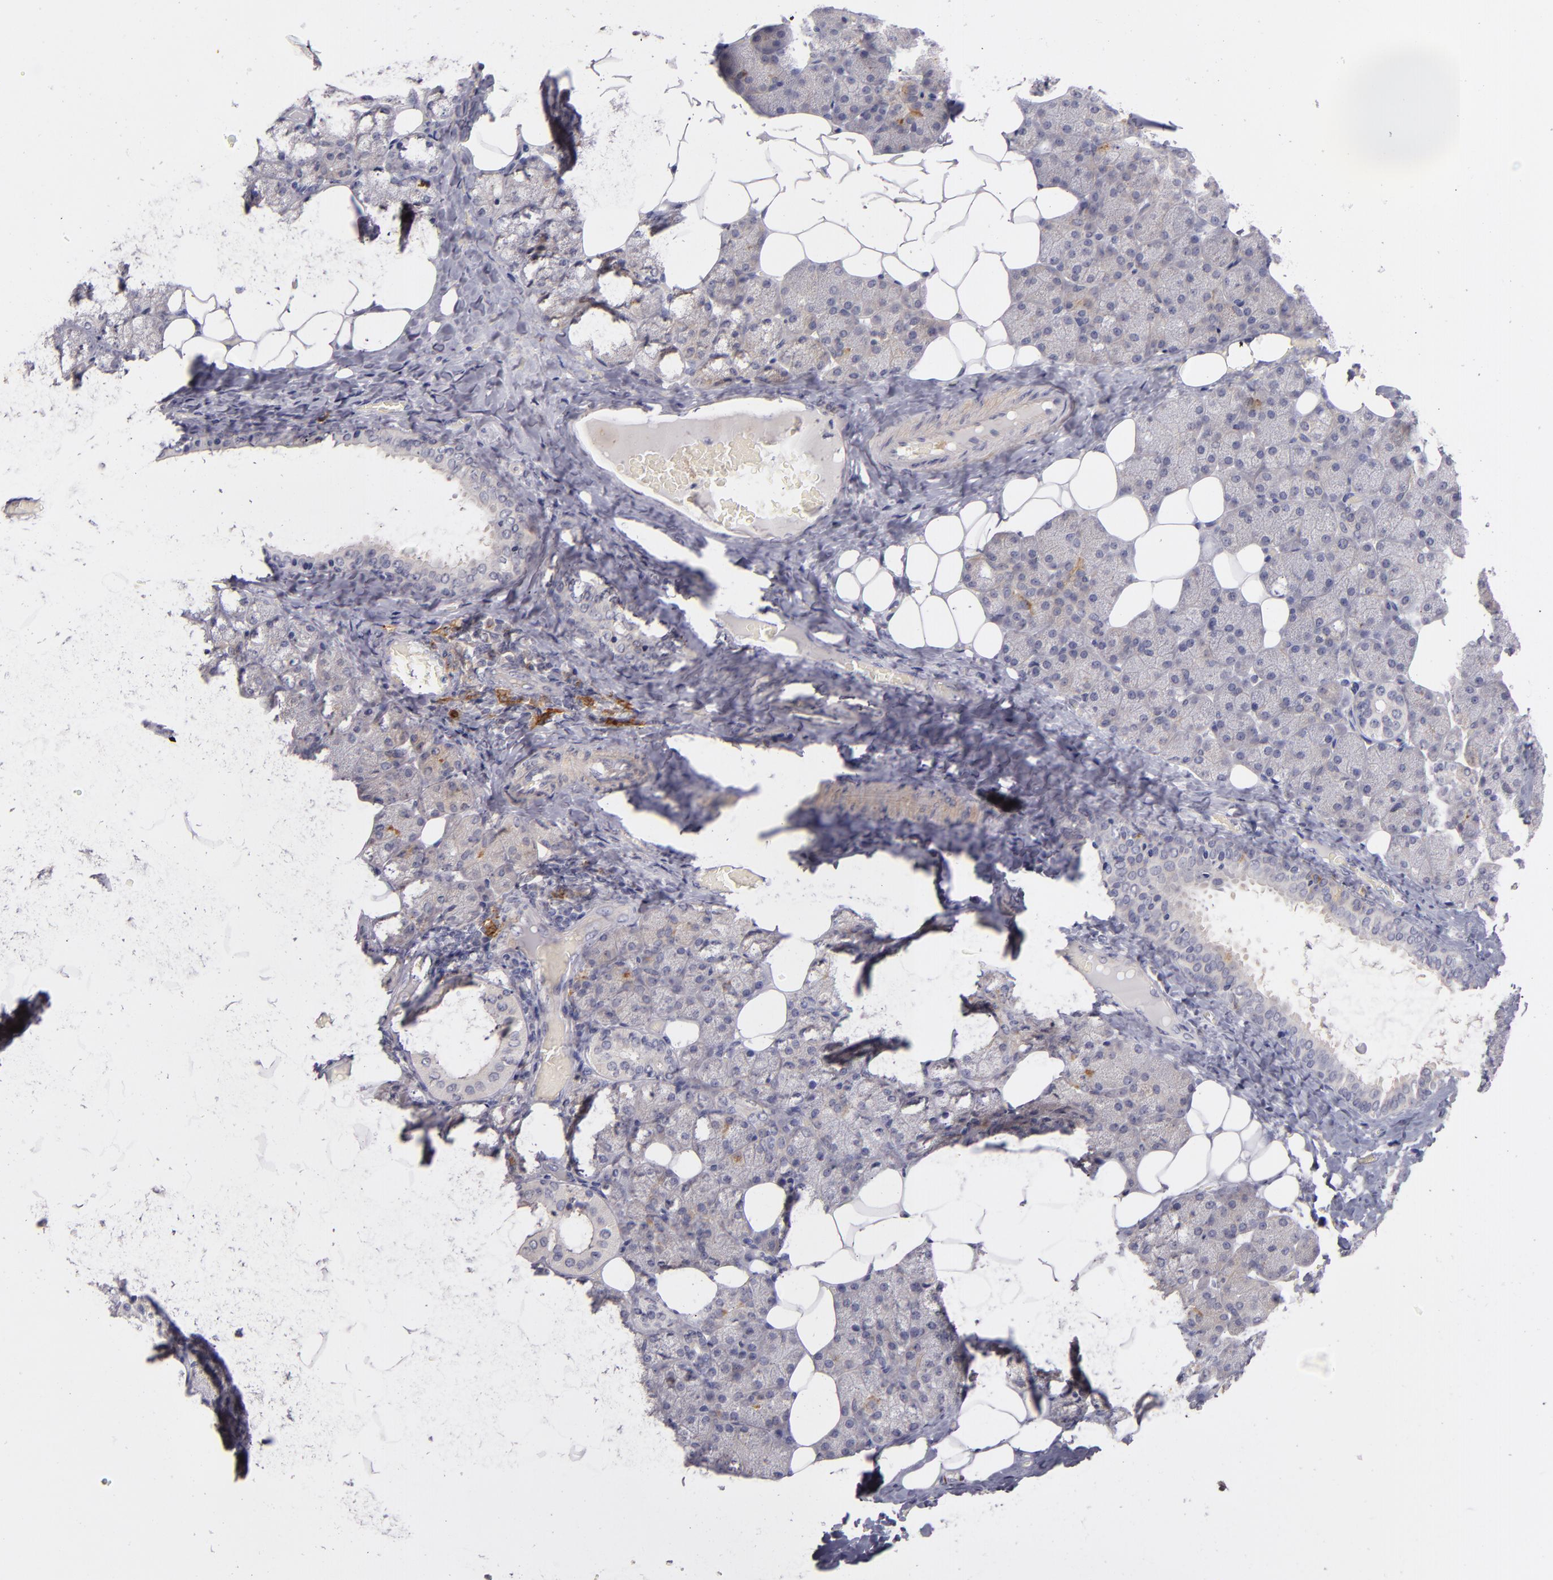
{"staining": {"intensity": "moderate", "quantity": "<25%", "location": "cytoplasmic/membranous"}, "tissue": "salivary gland", "cell_type": "Glandular cells", "image_type": "normal", "snomed": [{"axis": "morphology", "description": "Normal tissue, NOS"}, {"axis": "topography", "description": "Lymph node"}, {"axis": "topography", "description": "Salivary gland"}], "caption": "About <25% of glandular cells in normal salivary gland reveal moderate cytoplasmic/membranous protein staining as visualized by brown immunohistochemical staining.", "gene": "CD83", "patient": {"sex": "male", "age": 8}}